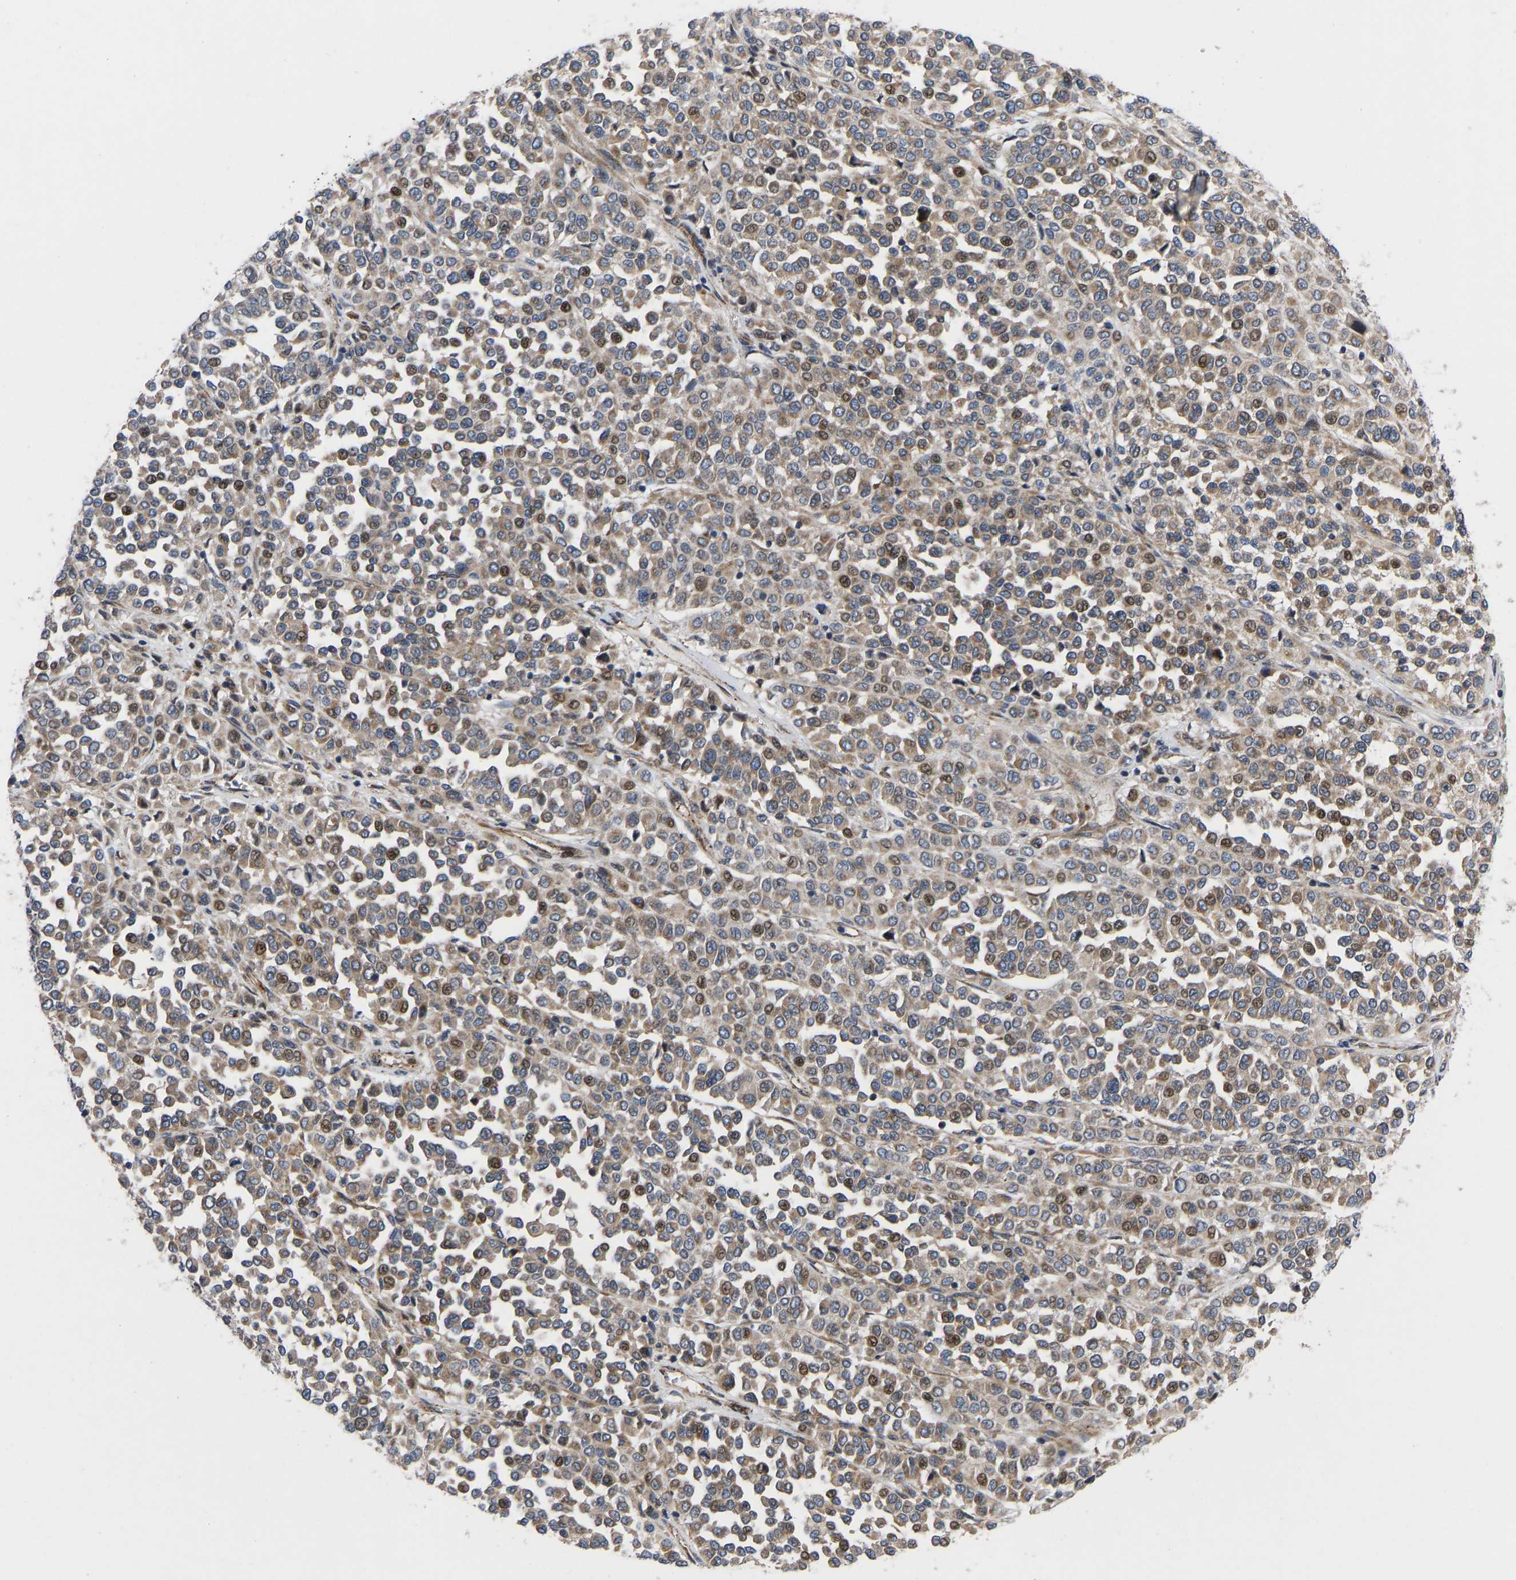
{"staining": {"intensity": "moderate", "quantity": ">75%", "location": "cytoplasmic/membranous,nuclear"}, "tissue": "melanoma", "cell_type": "Tumor cells", "image_type": "cancer", "snomed": [{"axis": "morphology", "description": "Malignant melanoma, Metastatic site"}, {"axis": "topography", "description": "Pancreas"}], "caption": "Immunohistochemistry micrograph of malignant melanoma (metastatic site) stained for a protein (brown), which demonstrates medium levels of moderate cytoplasmic/membranous and nuclear expression in about >75% of tumor cells.", "gene": "TMEM38B", "patient": {"sex": "female", "age": 30}}